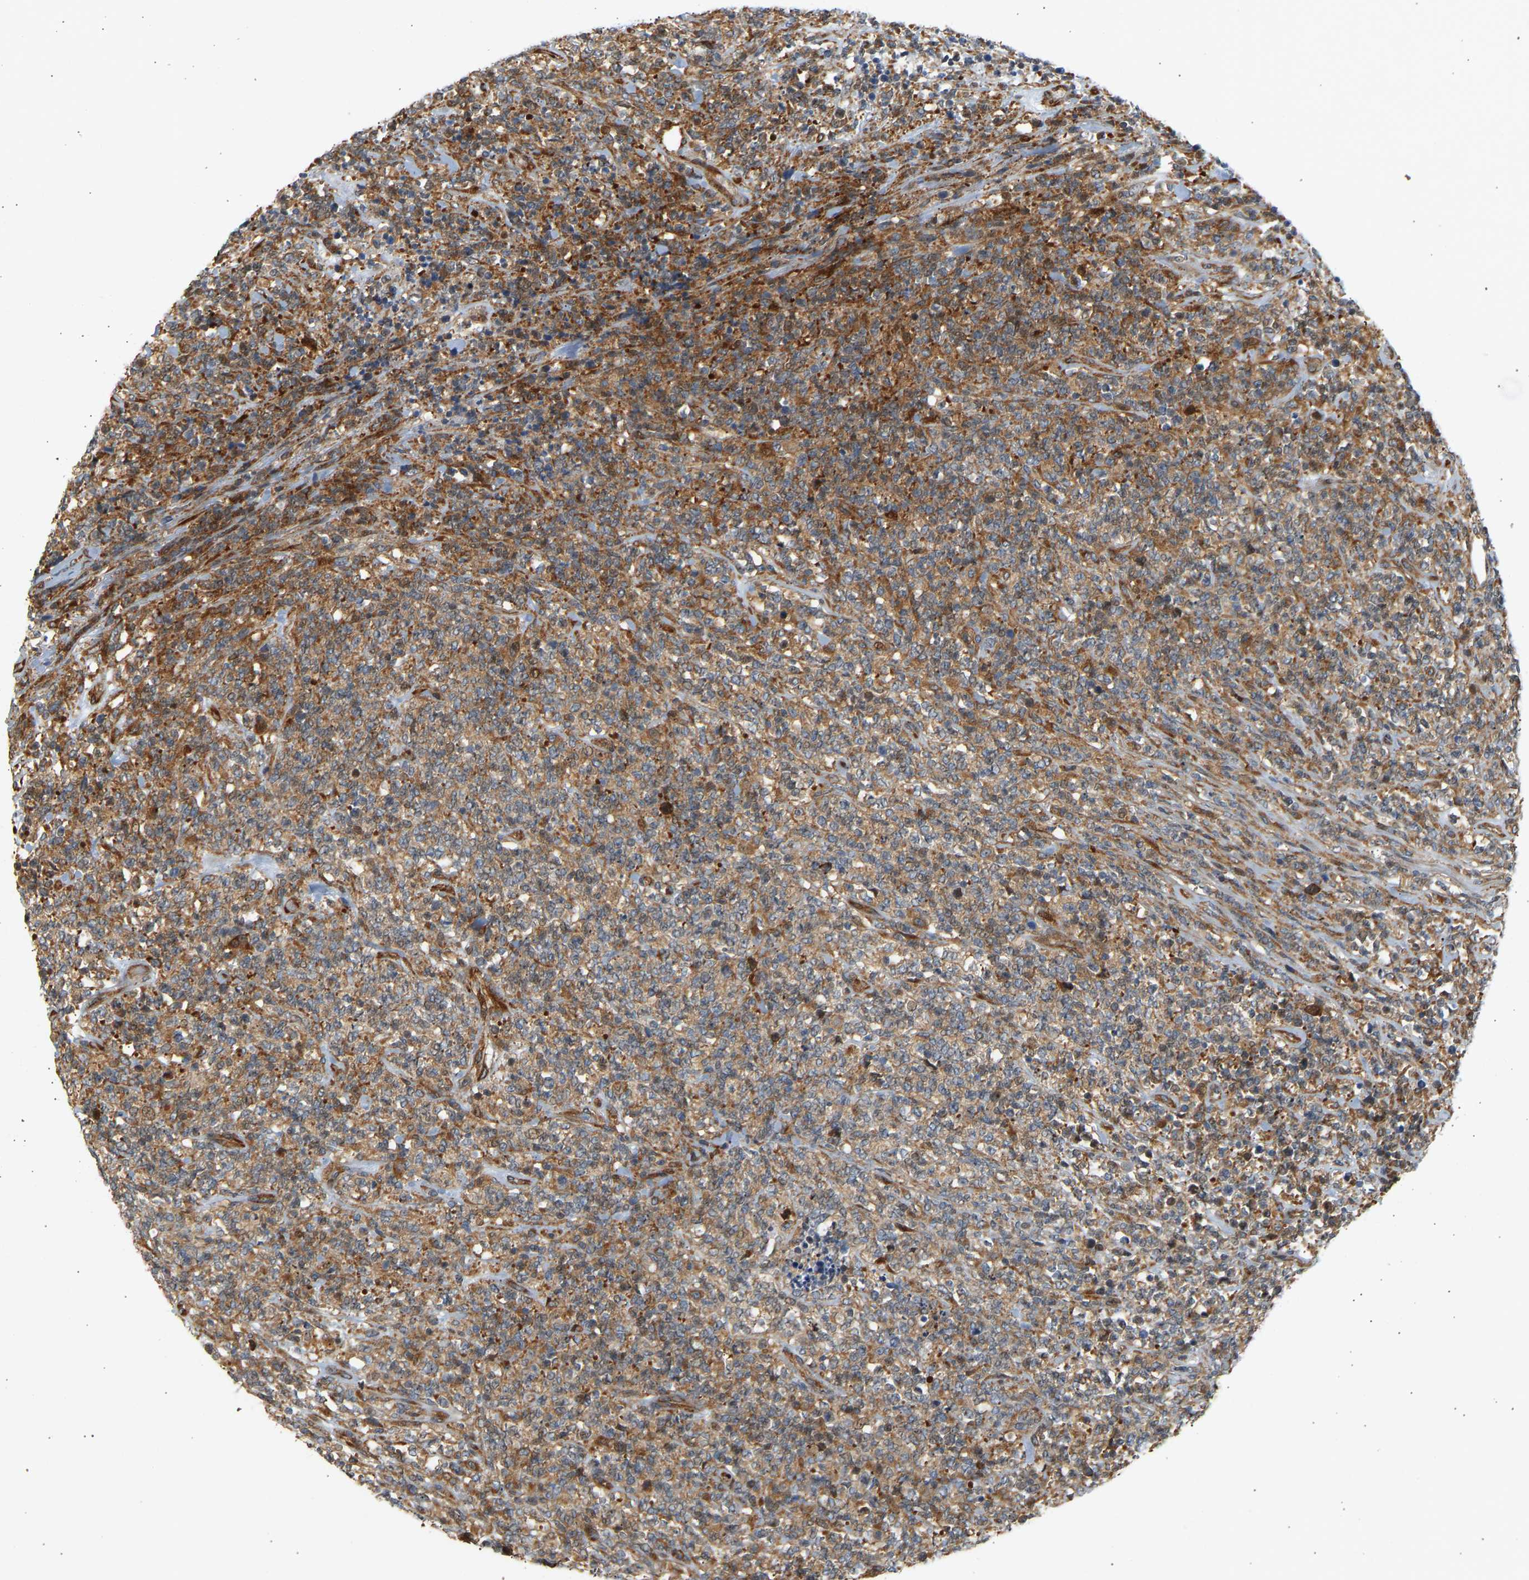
{"staining": {"intensity": "moderate", "quantity": ">75%", "location": "cytoplasmic/membranous"}, "tissue": "lymphoma", "cell_type": "Tumor cells", "image_type": "cancer", "snomed": [{"axis": "morphology", "description": "Malignant lymphoma, non-Hodgkin's type, High grade"}, {"axis": "topography", "description": "Soft tissue"}], "caption": "Malignant lymphoma, non-Hodgkin's type (high-grade) stained with IHC demonstrates moderate cytoplasmic/membranous staining in about >75% of tumor cells.", "gene": "RPS14", "patient": {"sex": "male", "age": 18}}